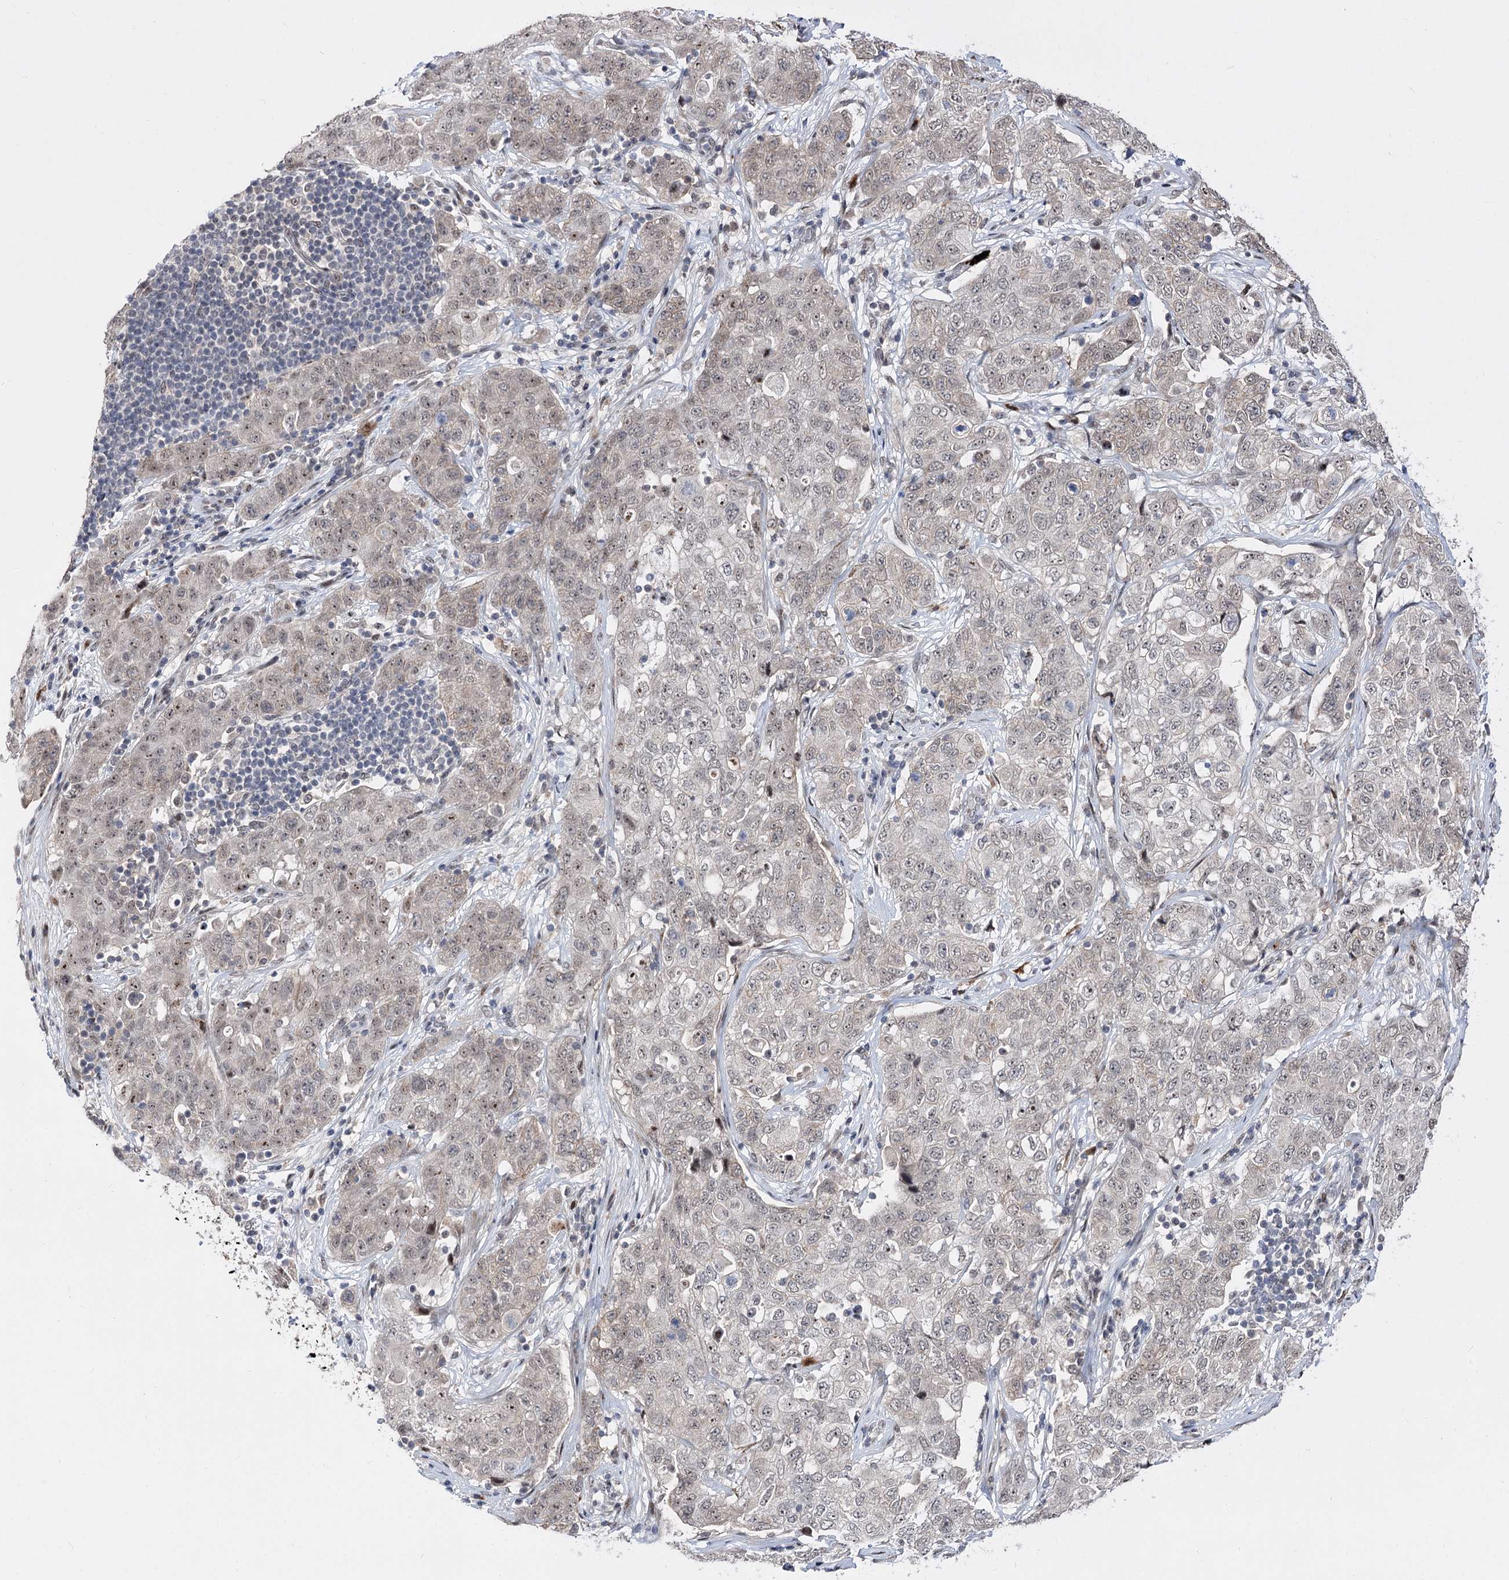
{"staining": {"intensity": "weak", "quantity": ">75%", "location": "nuclear"}, "tissue": "stomach cancer", "cell_type": "Tumor cells", "image_type": "cancer", "snomed": [{"axis": "morphology", "description": "Normal tissue, NOS"}, {"axis": "morphology", "description": "Adenocarcinoma, NOS"}, {"axis": "topography", "description": "Lymph node"}, {"axis": "topography", "description": "Stomach"}], "caption": "Human stomach cancer stained with a protein marker shows weak staining in tumor cells.", "gene": "STOX1", "patient": {"sex": "male", "age": 48}}